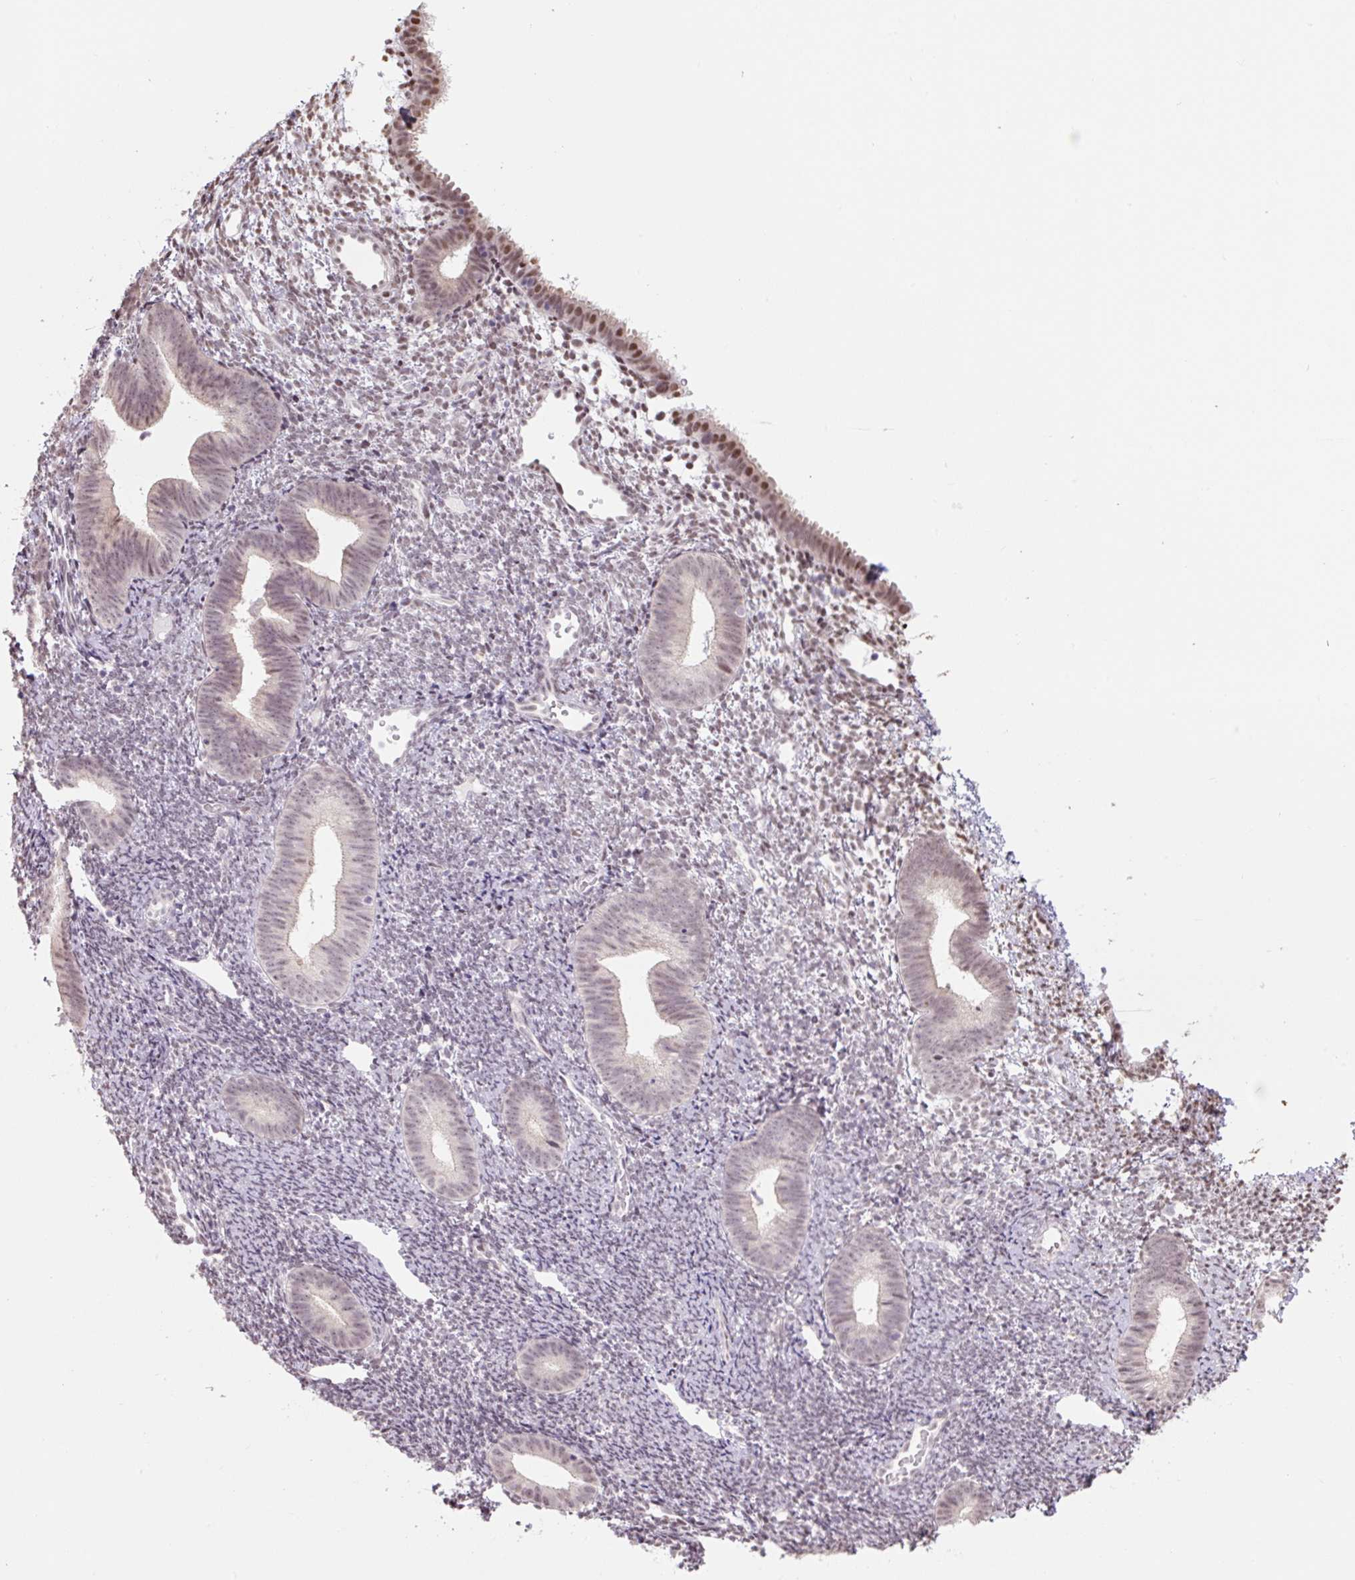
{"staining": {"intensity": "moderate", "quantity": "<25%", "location": "nuclear"}, "tissue": "endometrium", "cell_type": "Cells in endometrial stroma", "image_type": "normal", "snomed": [{"axis": "morphology", "description": "Normal tissue, NOS"}, {"axis": "topography", "description": "Endometrium"}], "caption": "Human endometrium stained with a brown dye demonstrates moderate nuclear positive staining in approximately <25% of cells in endometrial stroma.", "gene": "TCFL5", "patient": {"sex": "female", "age": 39}}